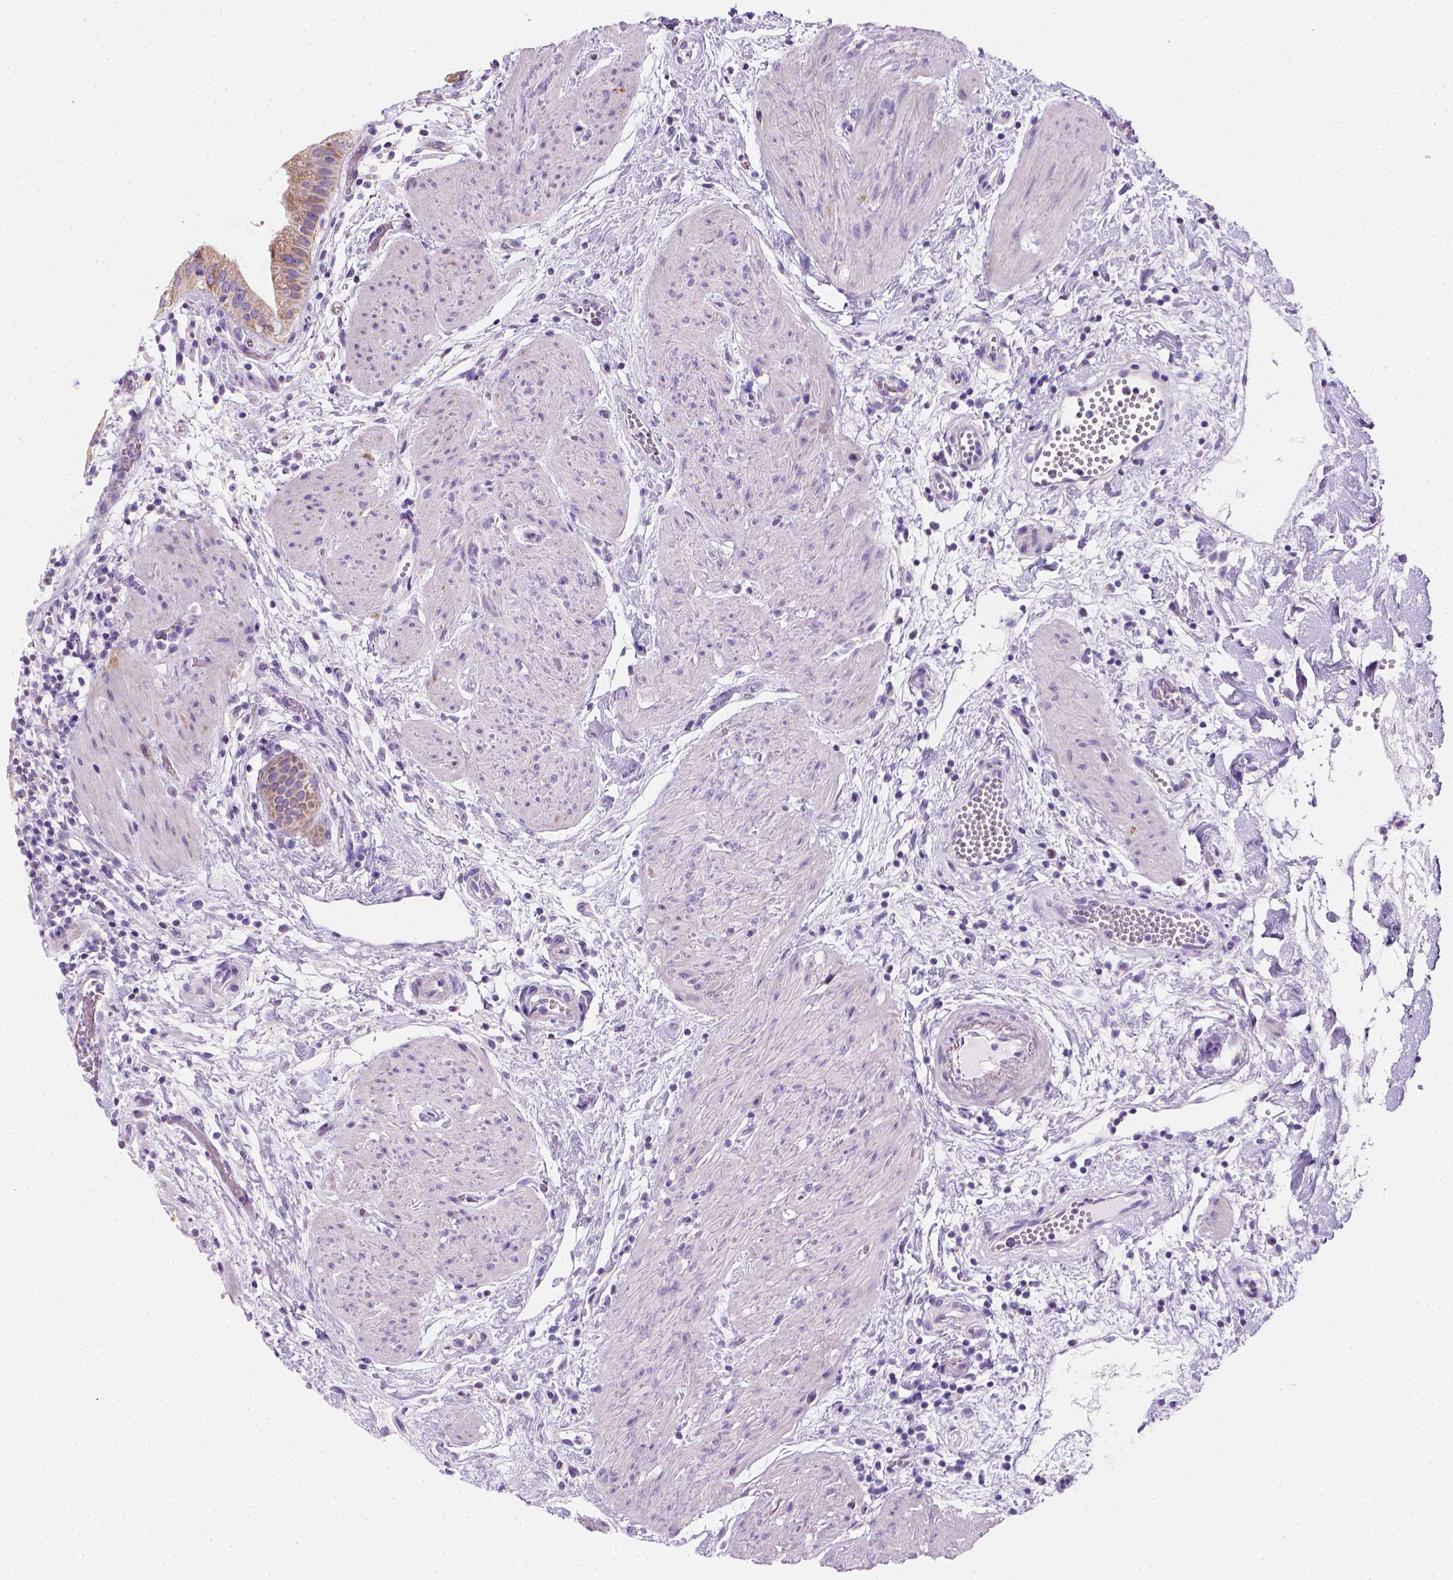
{"staining": {"intensity": "weak", "quantity": ">75%", "location": "cytoplasmic/membranous"}, "tissue": "gallbladder", "cell_type": "Glandular cells", "image_type": "normal", "snomed": [{"axis": "morphology", "description": "Normal tissue, NOS"}, {"axis": "topography", "description": "Gallbladder"}], "caption": "Immunohistochemistry histopathology image of unremarkable gallbladder: human gallbladder stained using IHC exhibits low levels of weak protein expression localized specifically in the cytoplasmic/membranous of glandular cells, appearing as a cytoplasmic/membranous brown color.", "gene": "CES2", "patient": {"sex": "female", "age": 65}}